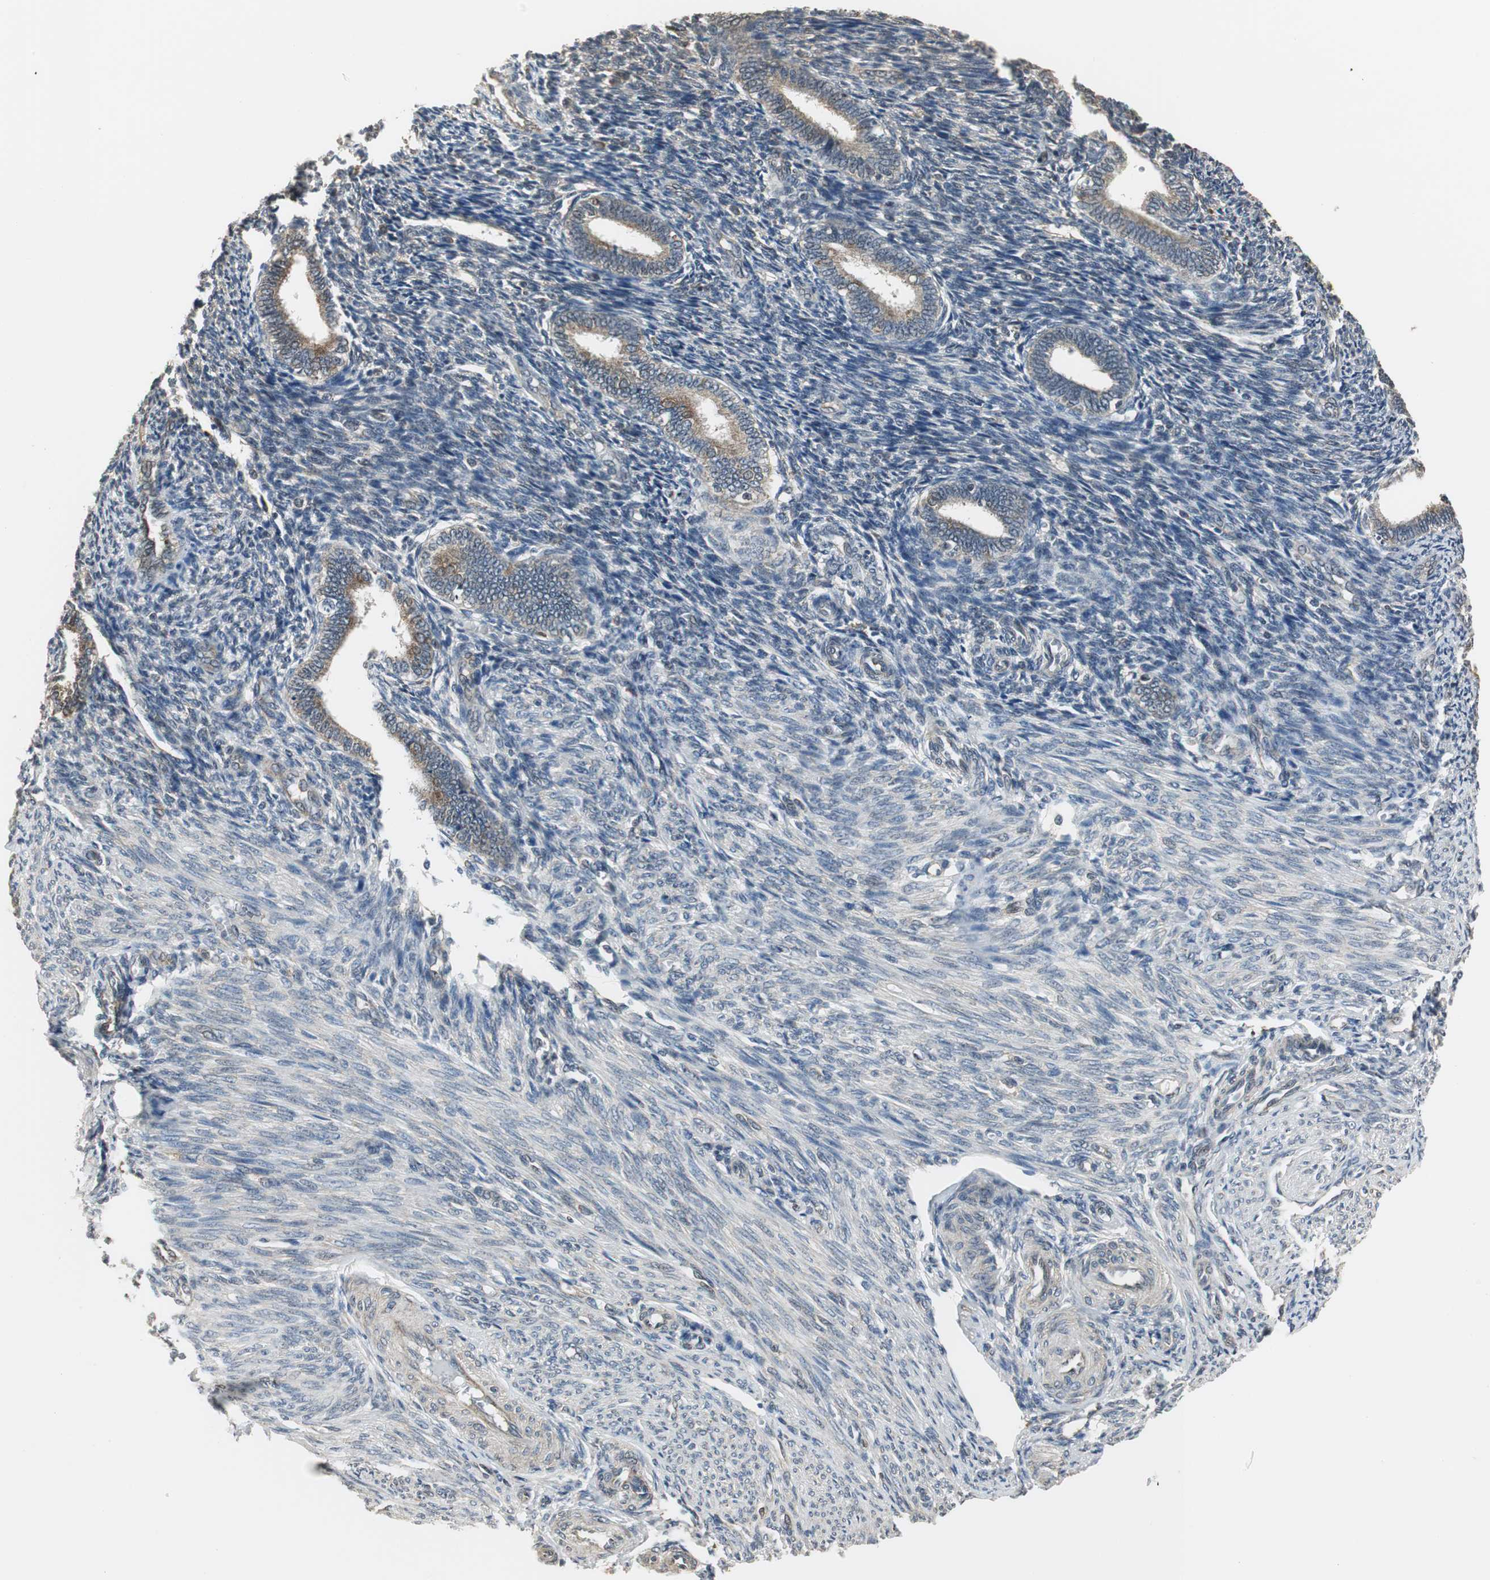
{"staining": {"intensity": "weak", "quantity": ">75%", "location": "cytoplasmic/membranous"}, "tissue": "endometrium", "cell_type": "Cells in endometrial stroma", "image_type": "normal", "snomed": [{"axis": "morphology", "description": "Normal tissue, NOS"}, {"axis": "topography", "description": "Endometrium"}], "caption": "The image displays immunohistochemical staining of benign endometrium. There is weak cytoplasmic/membranous expression is appreciated in about >75% of cells in endometrial stroma. Immunohistochemistry (ihc) stains the protein of interest in brown and the nuclei are stained blue.", "gene": "CCT5", "patient": {"sex": "female", "age": 27}}